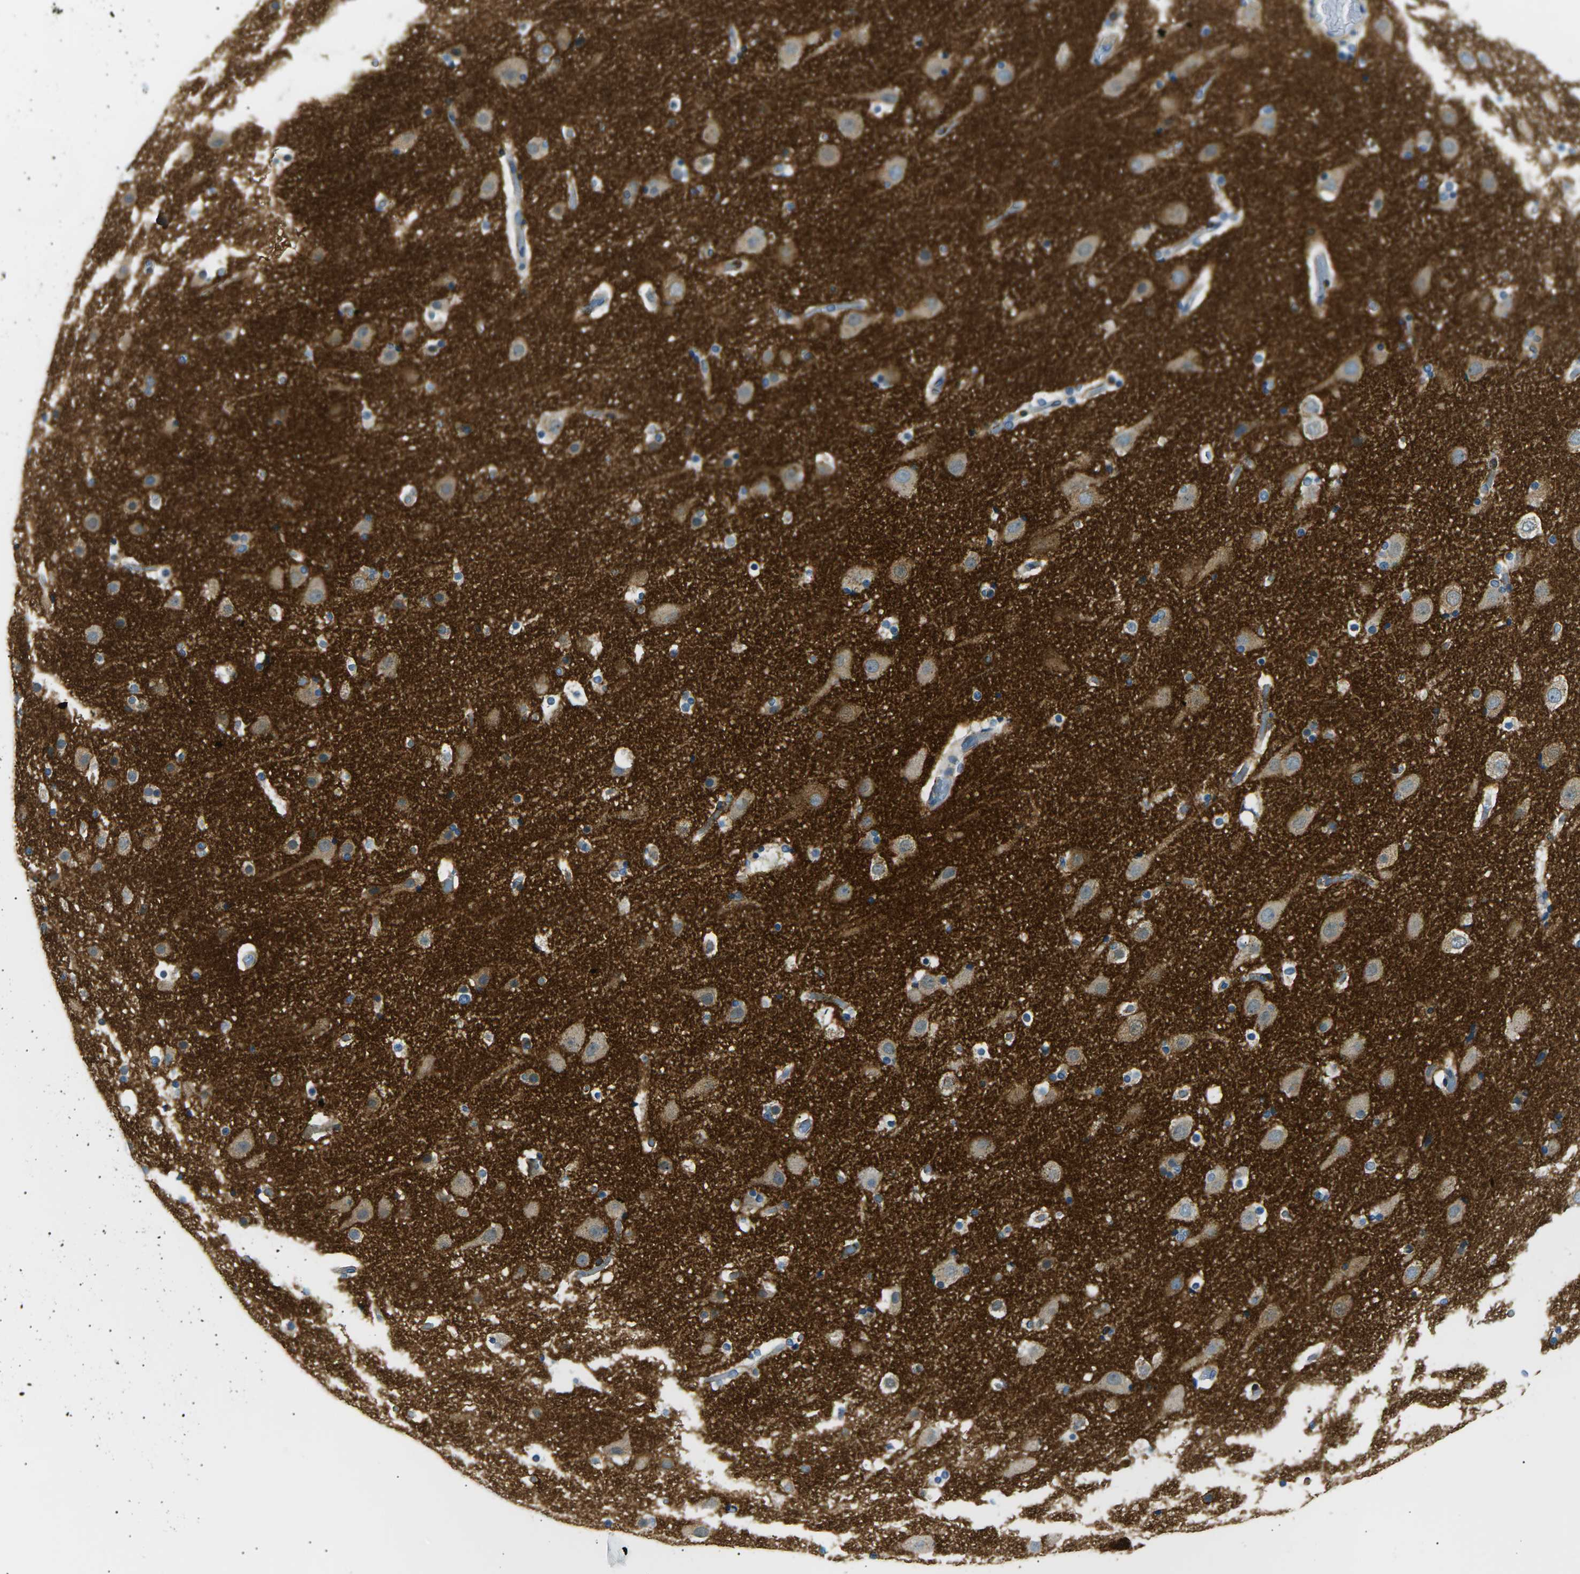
{"staining": {"intensity": "weak", "quantity": "25%-75%", "location": "cytoplasmic/membranous"}, "tissue": "cerebral cortex", "cell_type": "Endothelial cells", "image_type": "normal", "snomed": [{"axis": "morphology", "description": "Normal tissue, NOS"}, {"axis": "topography", "description": "Cerebral cortex"}], "caption": "Immunohistochemistry photomicrograph of unremarkable cerebral cortex stained for a protein (brown), which displays low levels of weak cytoplasmic/membranous expression in approximately 25%-75% of endothelial cells.", "gene": "SEPTIN5", "patient": {"sex": "male", "age": 57}}